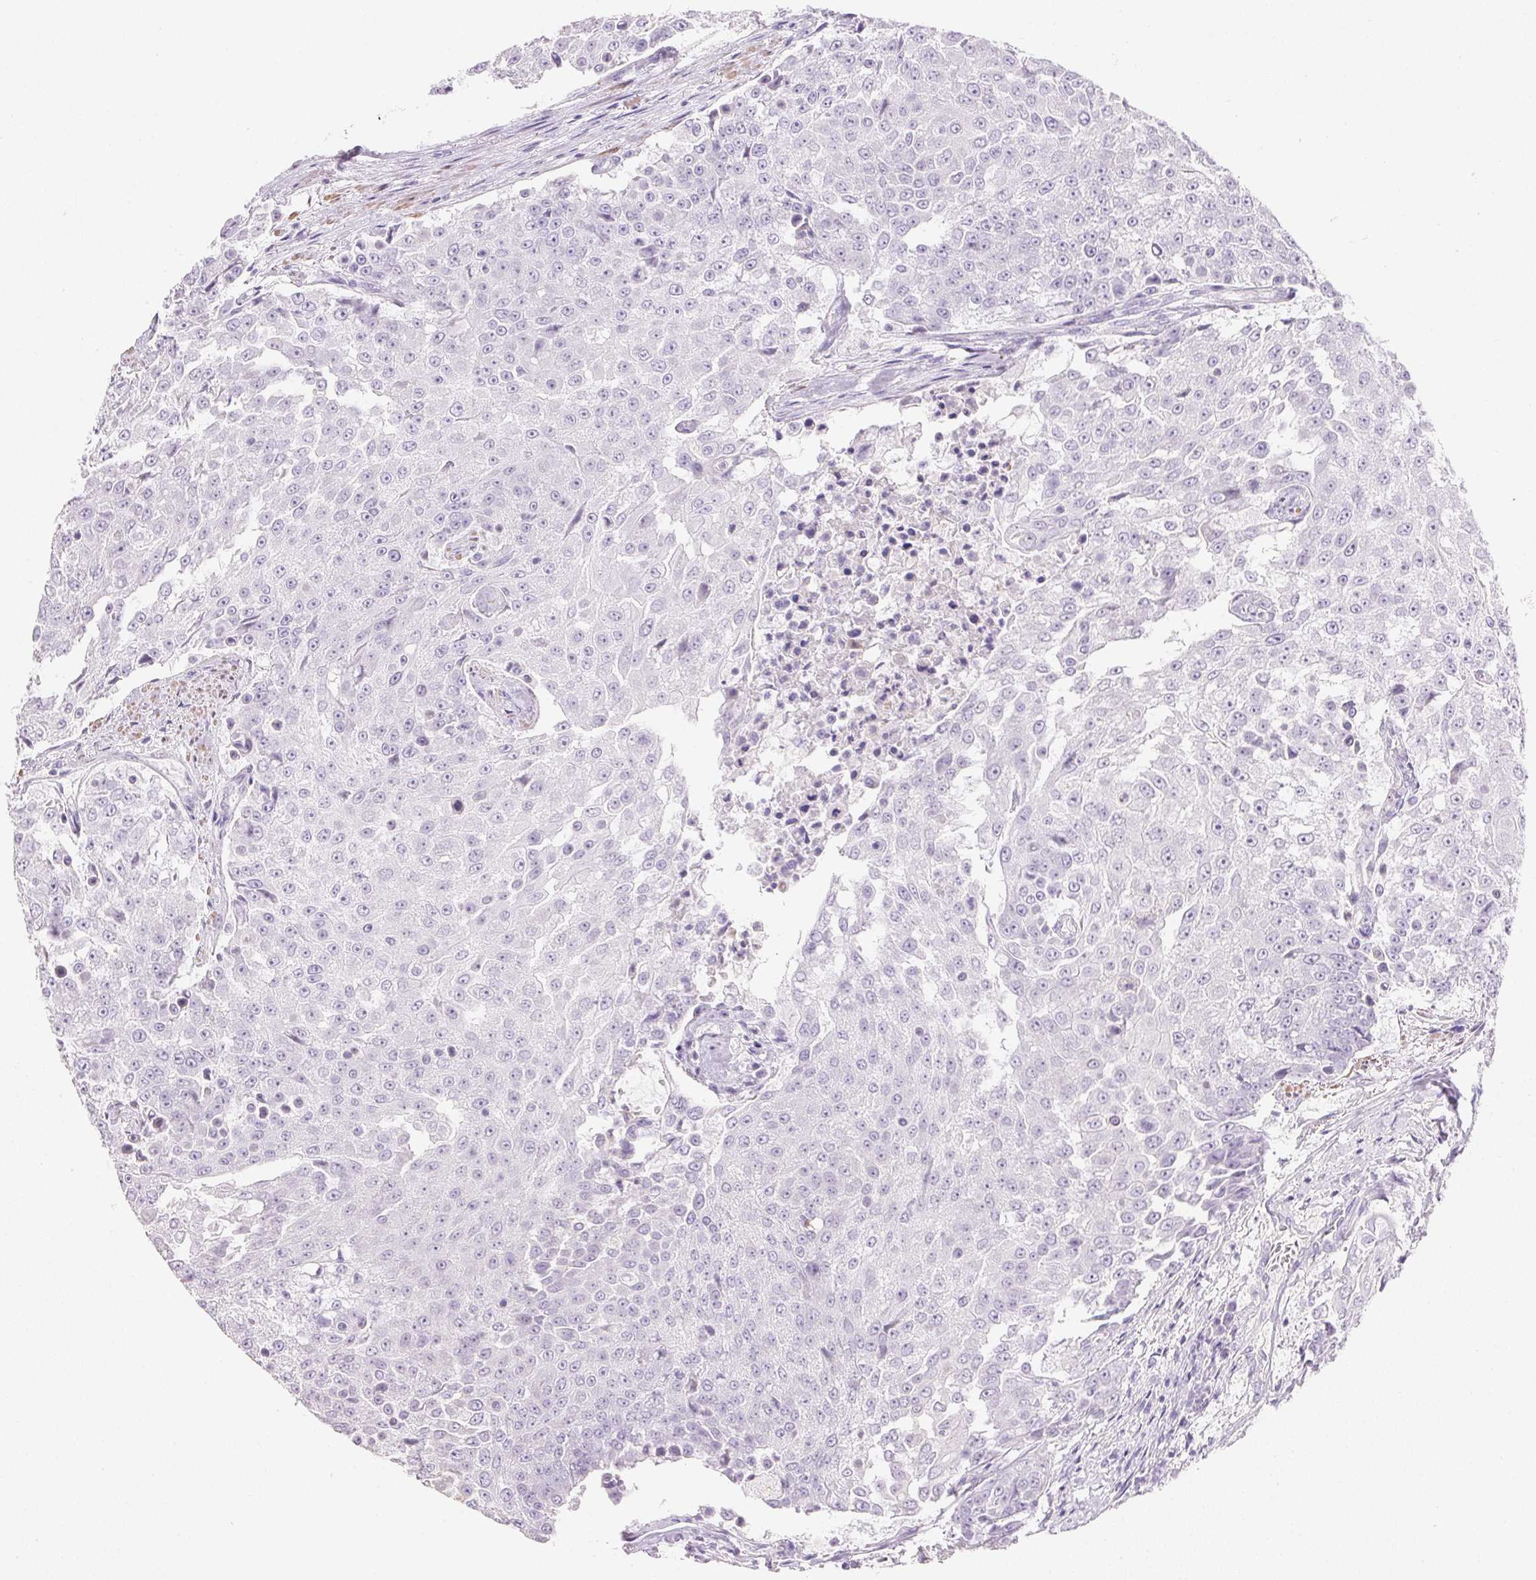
{"staining": {"intensity": "negative", "quantity": "none", "location": "none"}, "tissue": "urothelial cancer", "cell_type": "Tumor cells", "image_type": "cancer", "snomed": [{"axis": "morphology", "description": "Urothelial carcinoma, High grade"}, {"axis": "topography", "description": "Urinary bladder"}], "caption": "The photomicrograph demonstrates no staining of tumor cells in urothelial cancer.", "gene": "KCNE2", "patient": {"sex": "female", "age": 63}}